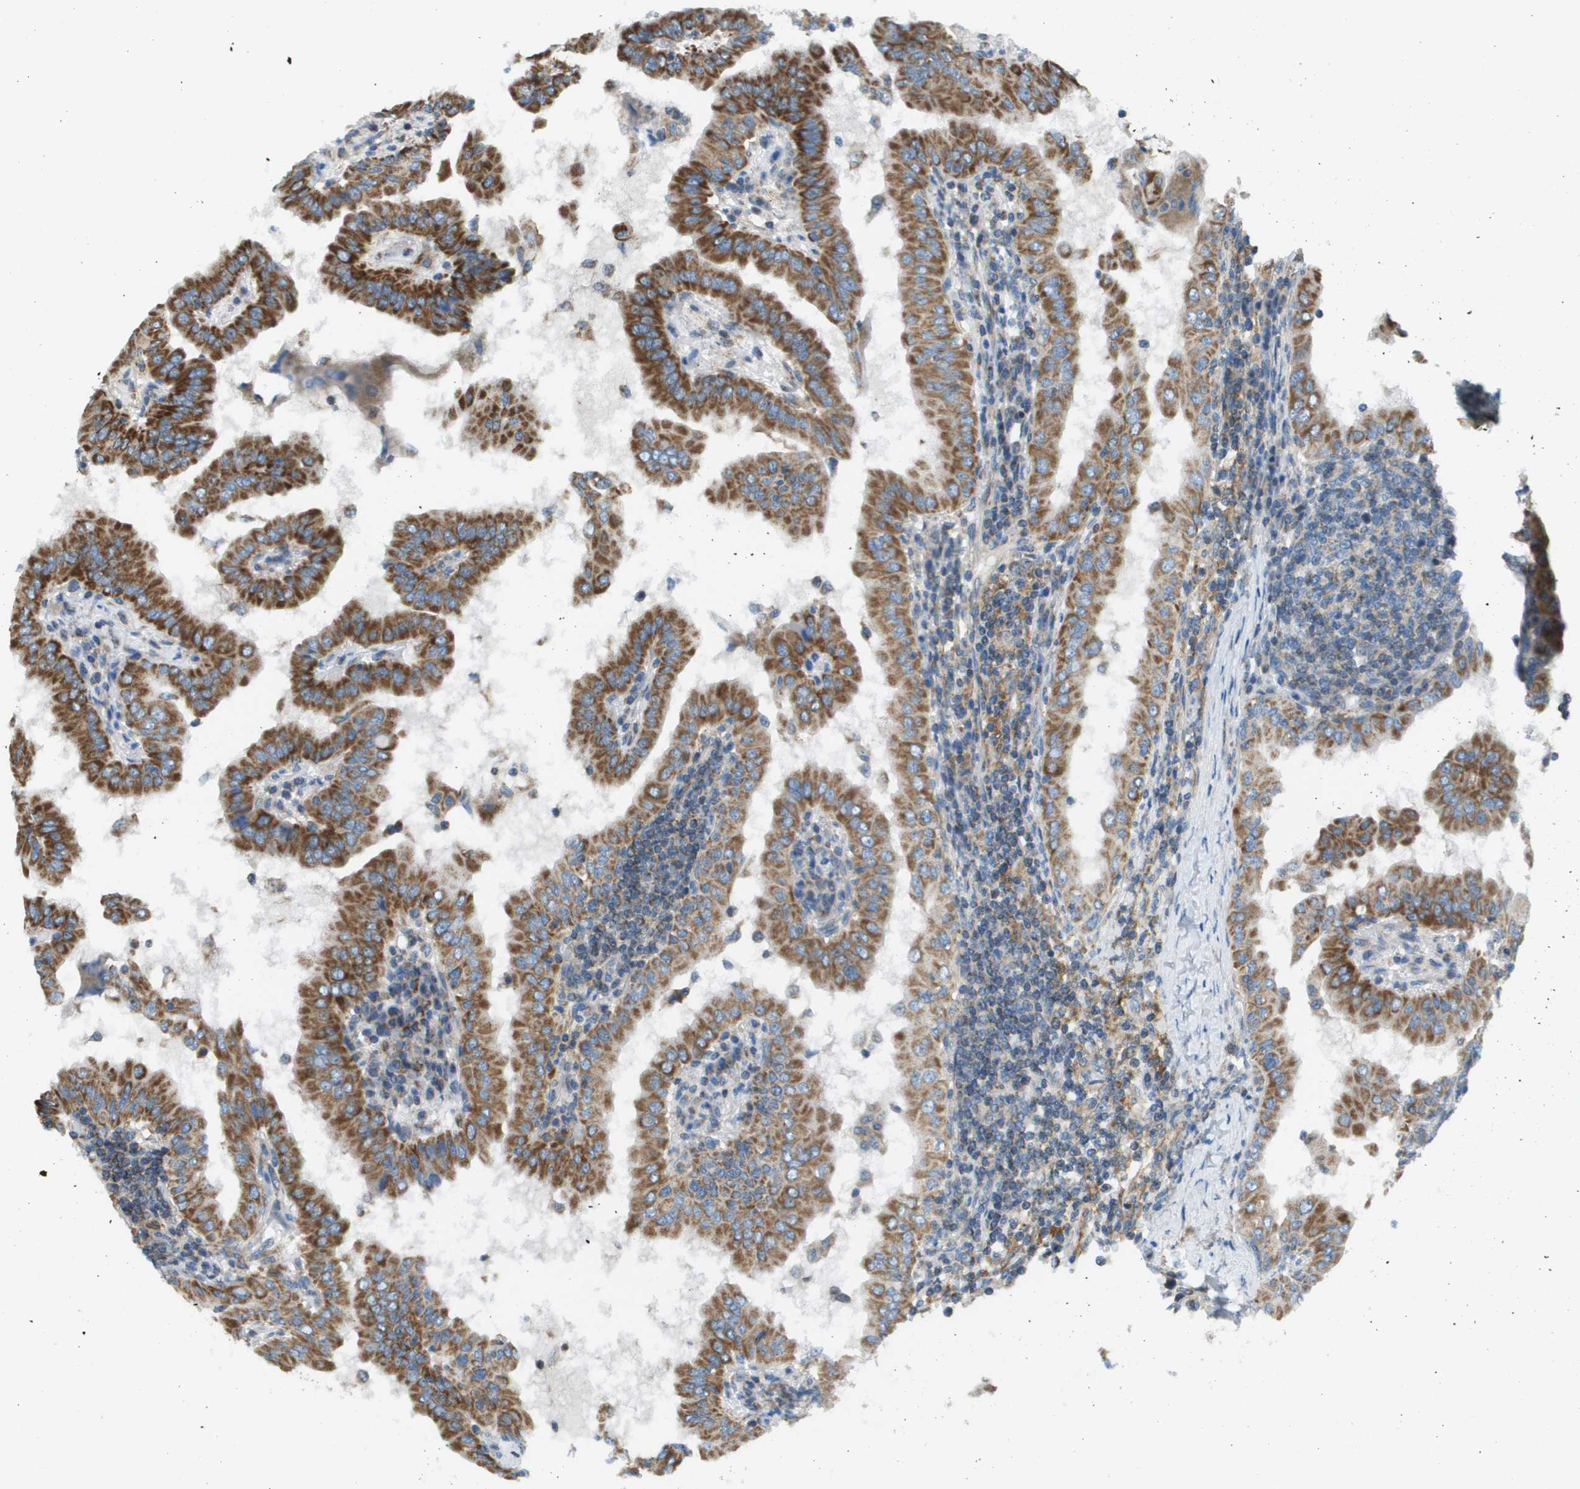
{"staining": {"intensity": "strong", "quantity": ">75%", "location": "cytoplasmic/membranous"}, "tissue": "thyroid cancer", "cell_type": "Tumor cells", "image_type": "cancer", "snomed": [{"axis": "morphology", "description": "Papillary adenocarcinoma, NOS"}, {"axis": "topography", "description": "Thyroid gland"}], "caption": "A micrograph of thyroid cancer stained for a protein exhibits strong cytoplasmic/membranous brown staining in tumor cells.", "gene": "TAOK3", "patient": {"sex": "male", "age": 33}}